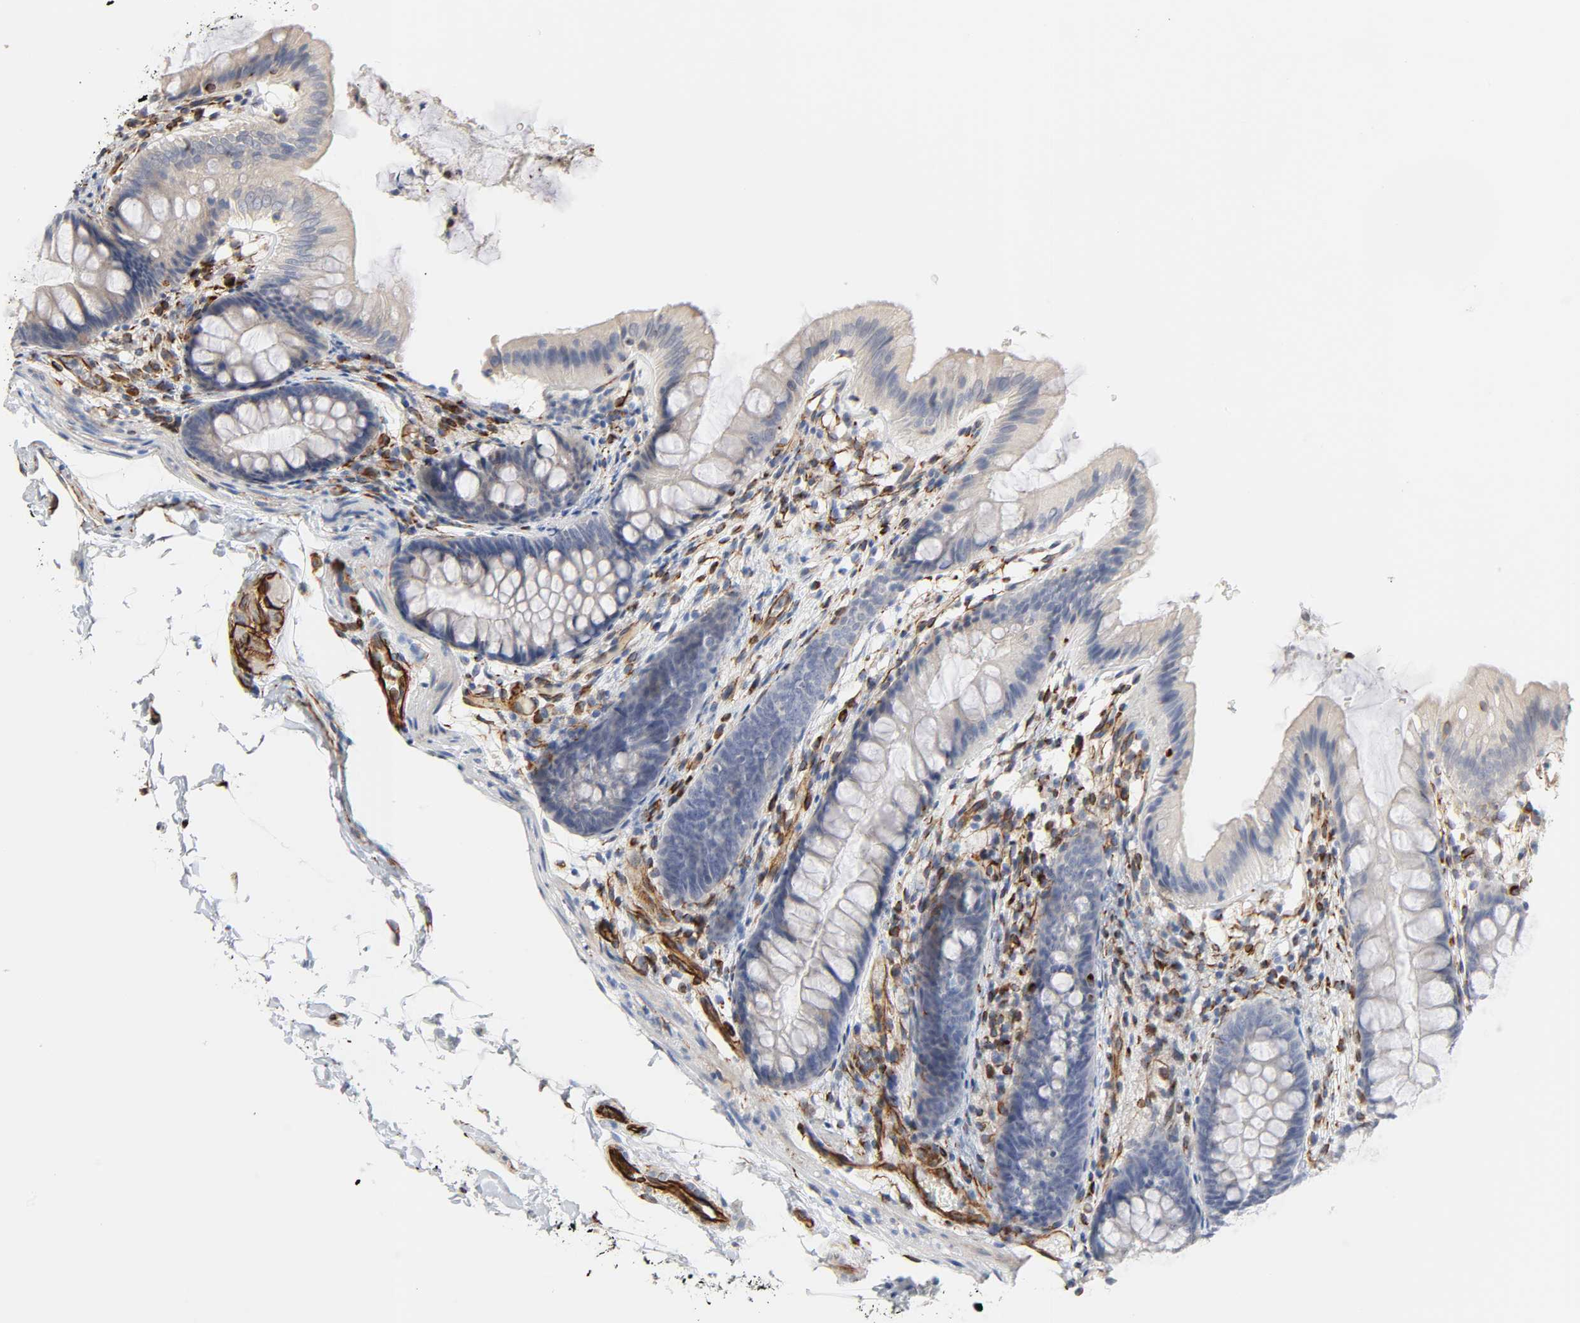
{"staining": {"intensity": "strong", "quantity": ">75%", "location": "cytoplasmic/membranous"}, "tissue": "colon", "cell_type": "Endothelial cells", "image_type": "normal", "snomed": [{"axis": "morphology", "description": "Normal tissue, NOS"}, {"axis": "topography", "description": "Smooth muscle"}, {"axis": "topography", "description": "Colon"}], "caption": "IHC micrograph of unremarkable colon stained for a protein (brown), which reveals high levels of strong cytoplasmic/membranous positivity in about >75% of endothelial cells.", "gene": "FAM118A", "patient": {"sex": "male", "age": 67}}